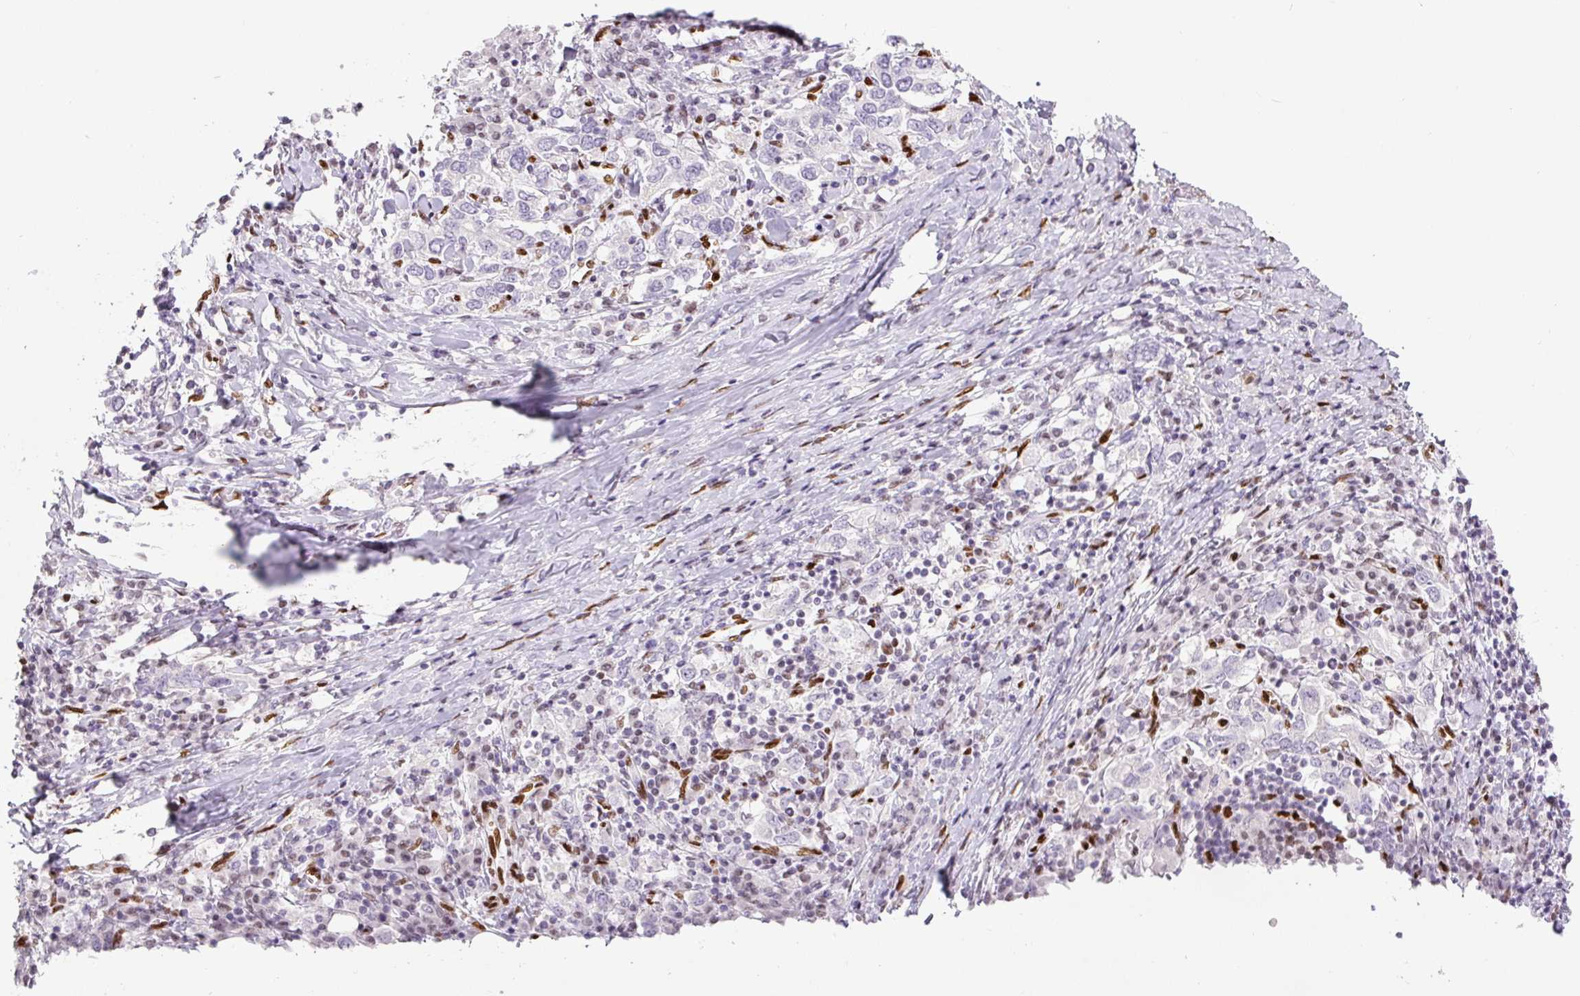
{"staining": {"intensity": "negative", "quantity": "none", "location": "none"}, "tissue": "stomach cancer", "cell_type": "Tumor cells", "image_type": "cancer", "snomed": [{"axis": "morphology", "description": "Adenocarcinoma, NOS"}, {"axis": "topography", "description": "Stomach, upper"}, {"axis": "topography", "description": "Stomach"}], "caption": "Stomach cancer stained for a protein using immunohistochemistry exhibits no positivity tumor cells.", "gene": "ZEB1", "patient": {"sex": "male", "age": 62}}